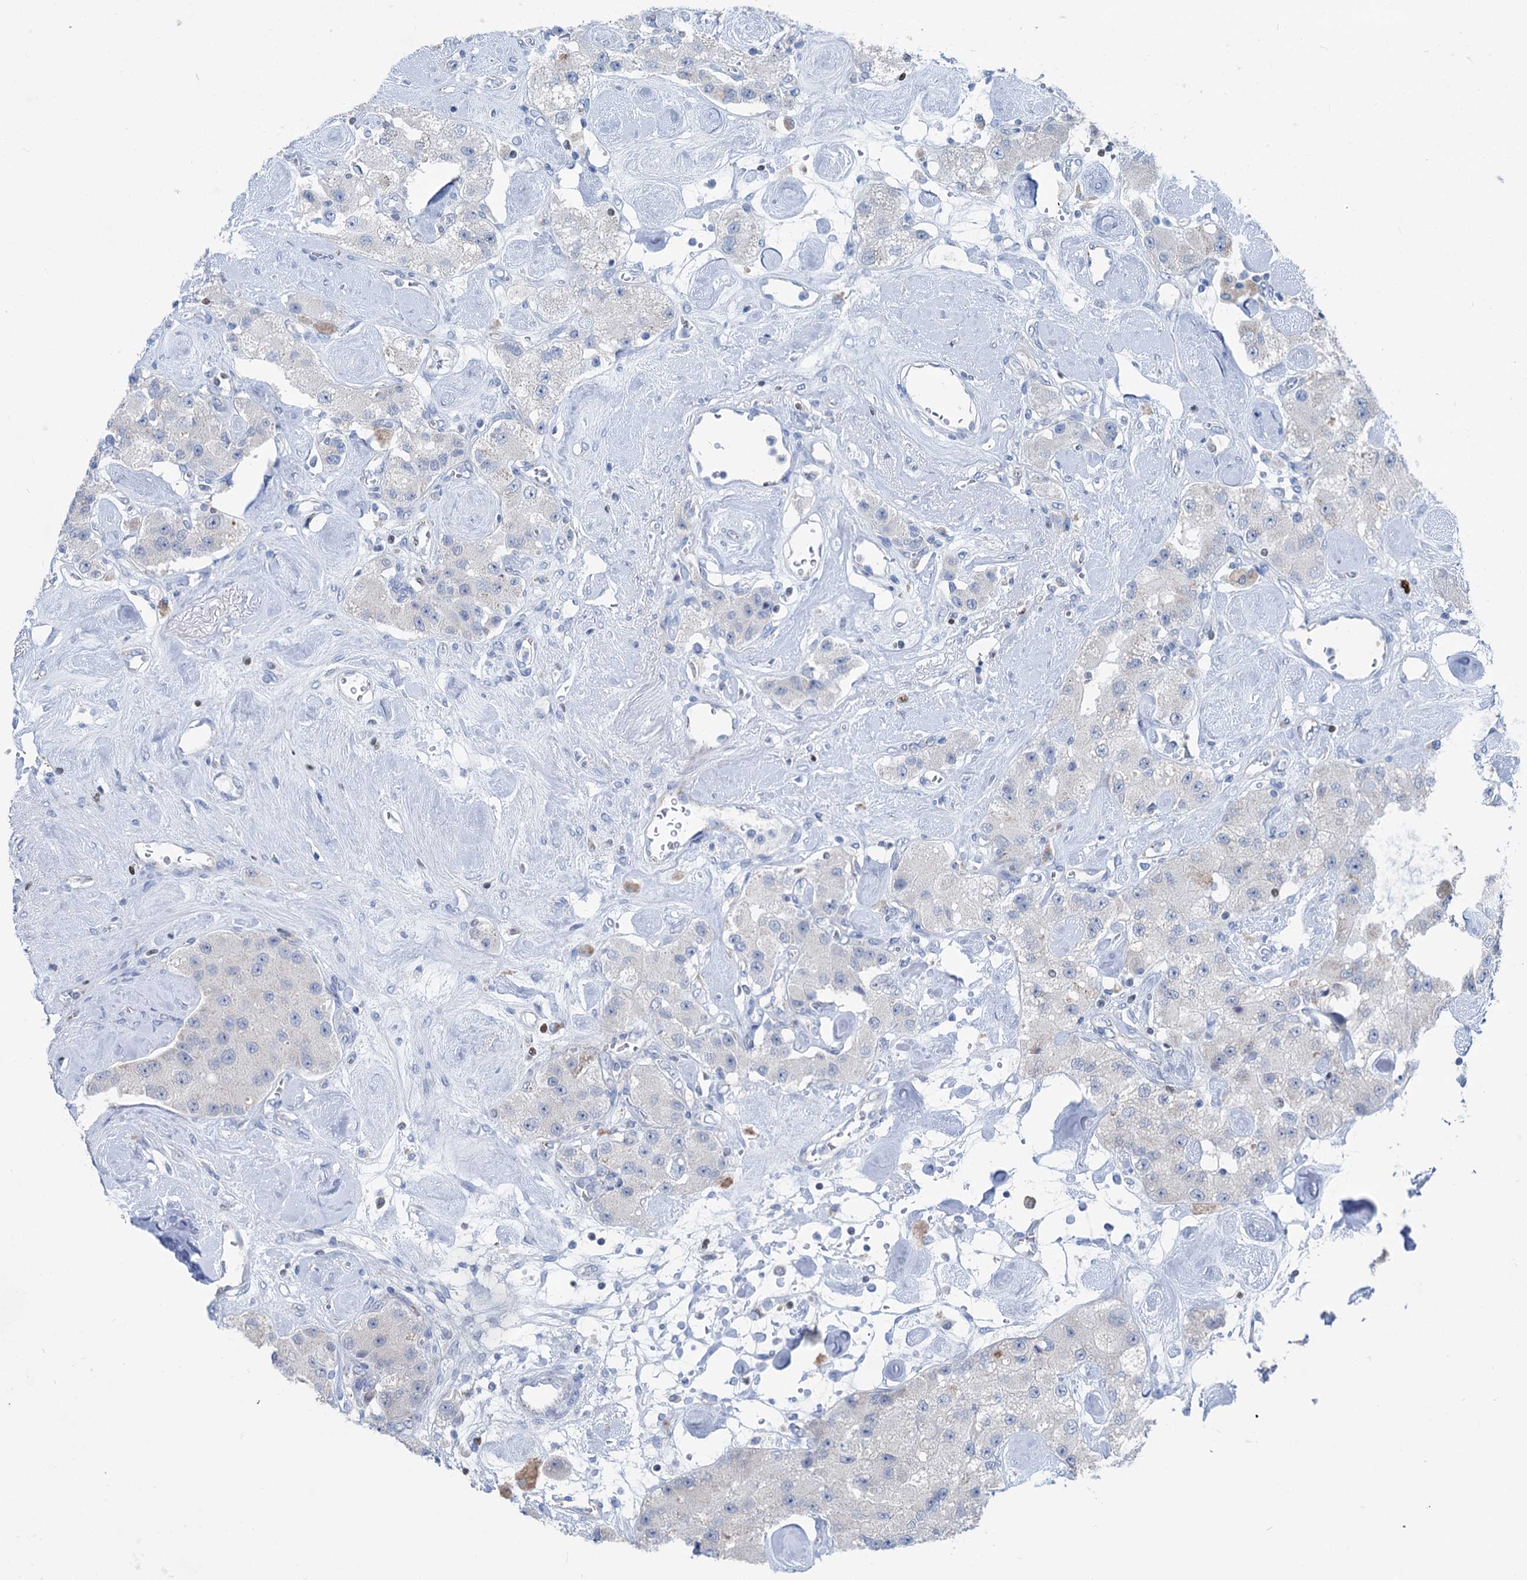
{"staining": {"intensity": "negative", "quantity": "none", "location": "none"}, "tissue": "carcinoid", "cell_type": "Tumor cells", "image_type": "cancer", "snomed": [{"axis": "morphology", "description": "Carcinoid, malignant, NOS"}, {"axis": "topography", "description": "Pancreas"}], "caption": "This is an immunohistochemistry (IHC) image of carcinoid. There is no staining in tumor cells.", "gene": "ELP4", "patient": {"sex": "male", "age": 41}}